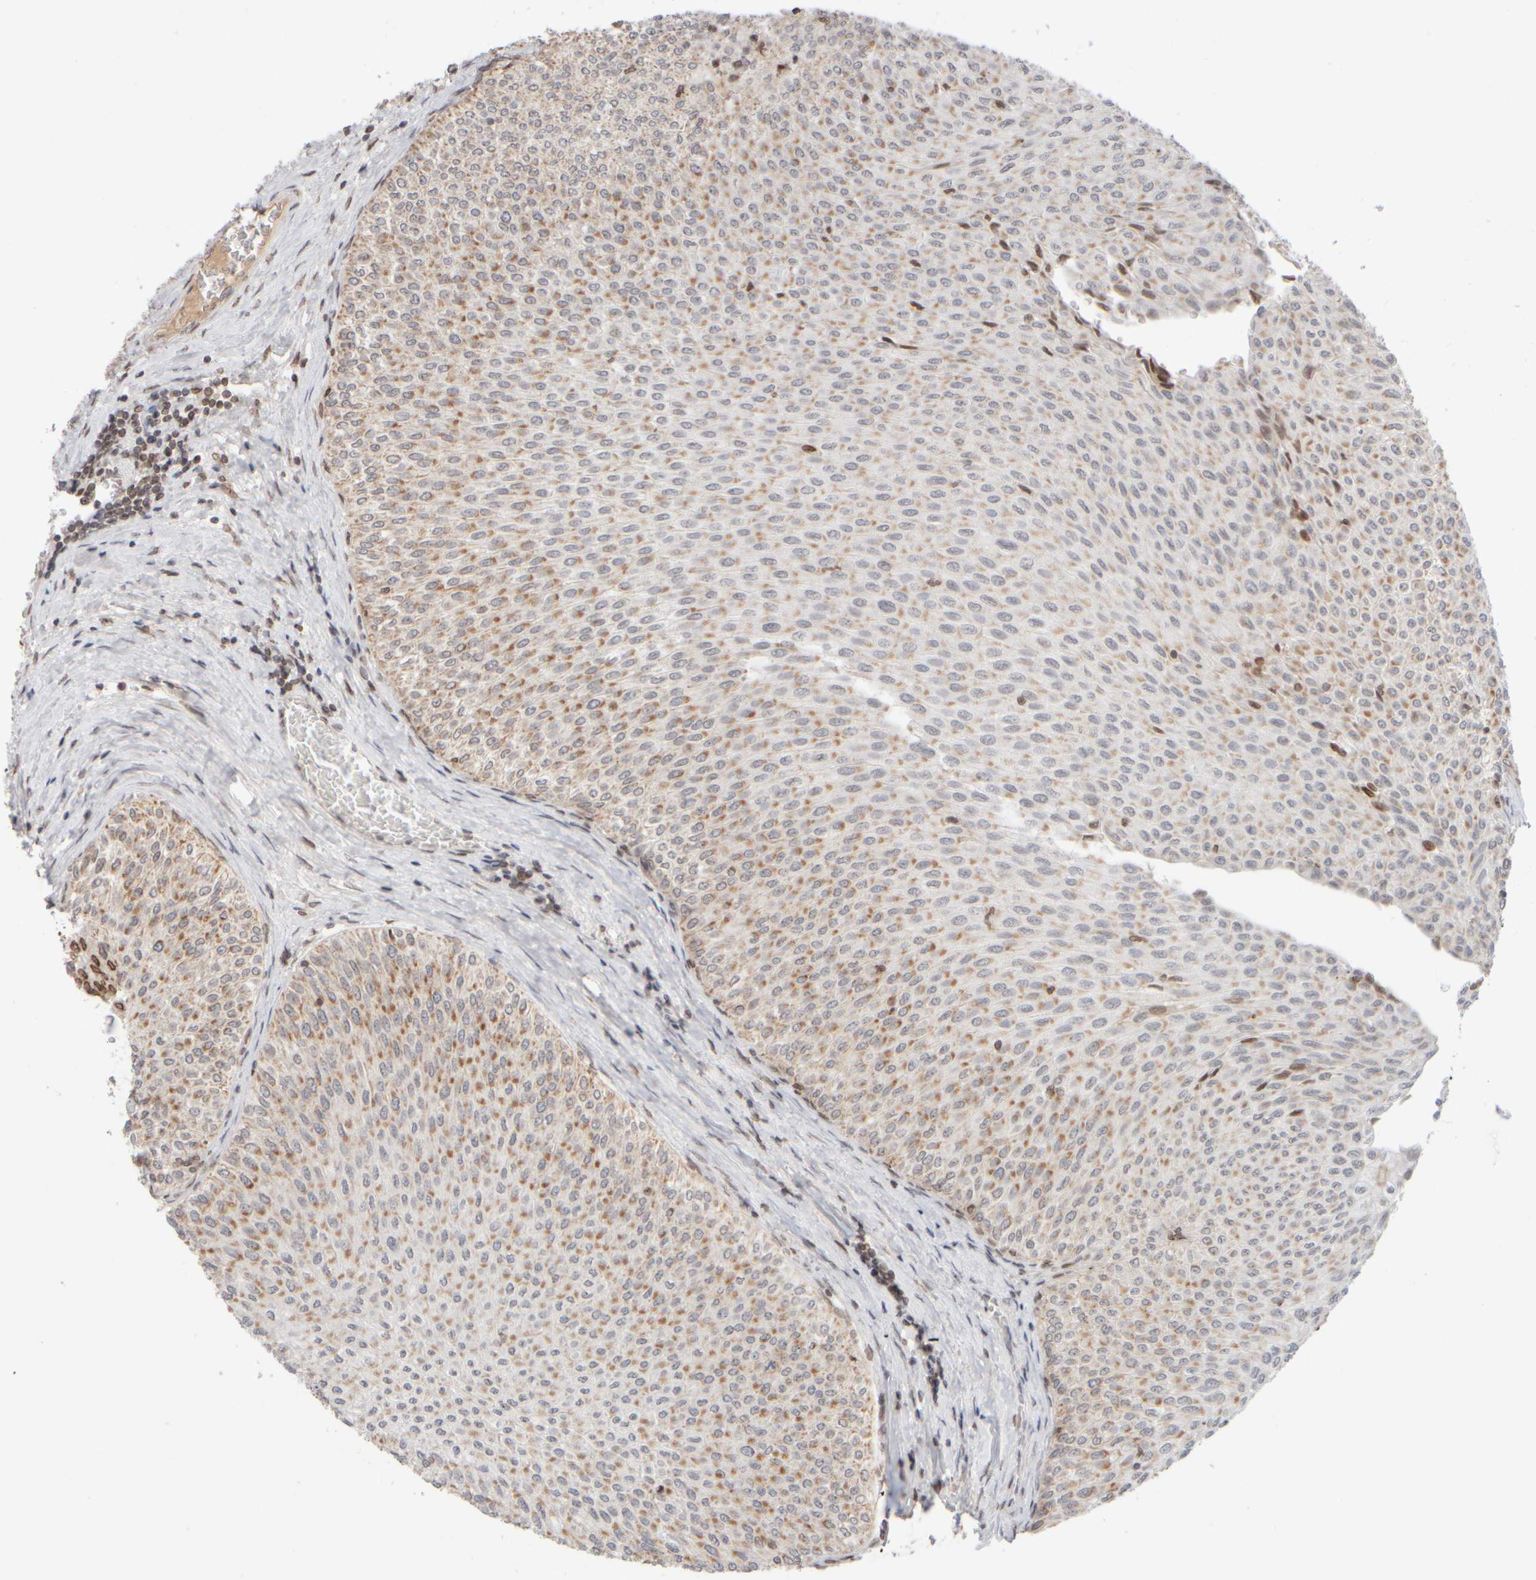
{"staining": {"intensity": "moderate", "quantity": "25%-75%", "location": "cytoplasmic/membranous"}, "tissue": "urothelial cancer", "cell_type": "Tumor cells", "image_type": "cancer", "snomed": [{"axis": "morphology", "description": "Urothelial carcinoma, Low grade"}, {"axis": "topography", "description": "Urinary bladder"}], "caption": "Immunohistochemical staining of human urothelial carcinoma (low-grade) demonstrates medium levels of moderate cytoplasmic/membranous protein positivity in about 25%-75% of tumor cells.", "gene": "ZC3HC1", "patient": {"sex": "male", "age": 78}}